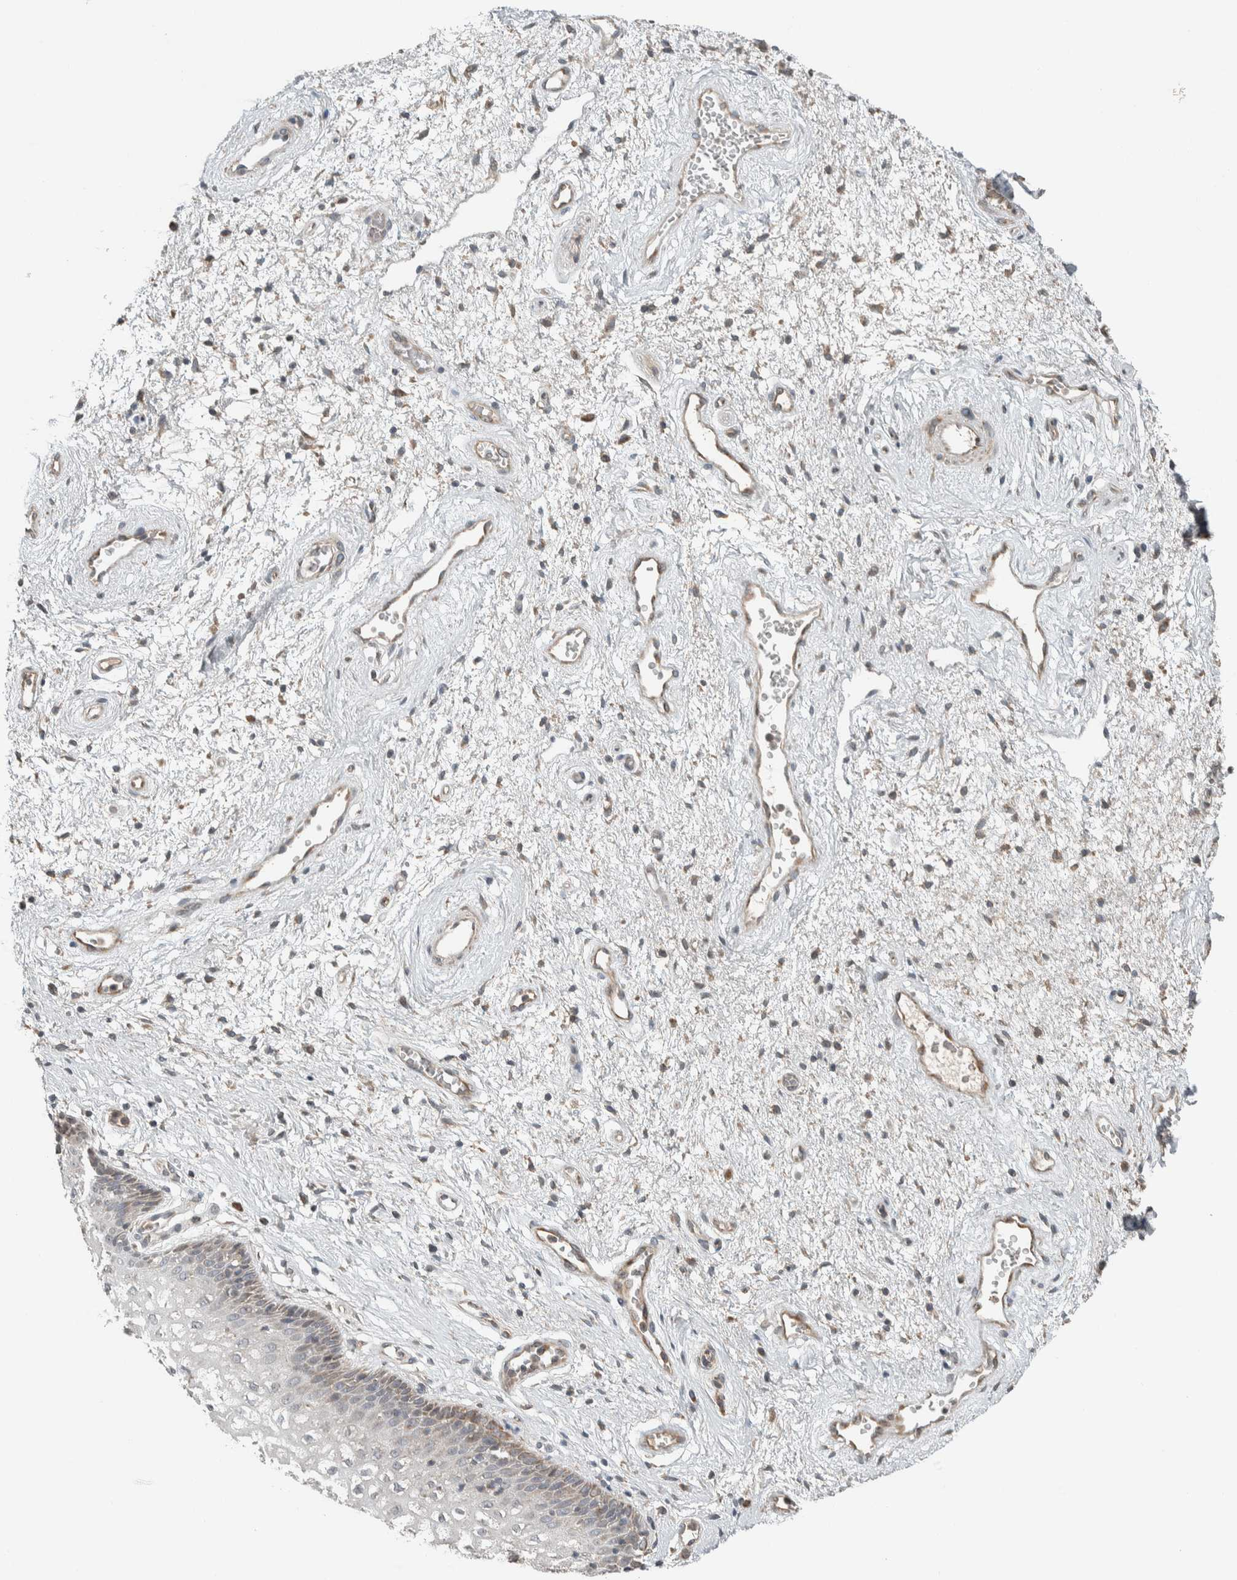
{"staining": {"intensity": "weak", "quantity": "<25%", "location": "cytoplasmic/membranous"}, "tissue": "vagina", "cell_type": "Squamous epithelial cells", "image_type": "normal", "snomed": [{"axis": "morphology", "description": "Normal tissue, NOS"}, {"axis": "topography", "description": "Vagina"}], "caption": "Benign vagina was stained to show a protein in brown. There is no significant positivity in squamous epithelial cells.", "gene": "NBR1", "patient": {"sex": "female", "age": 34}}